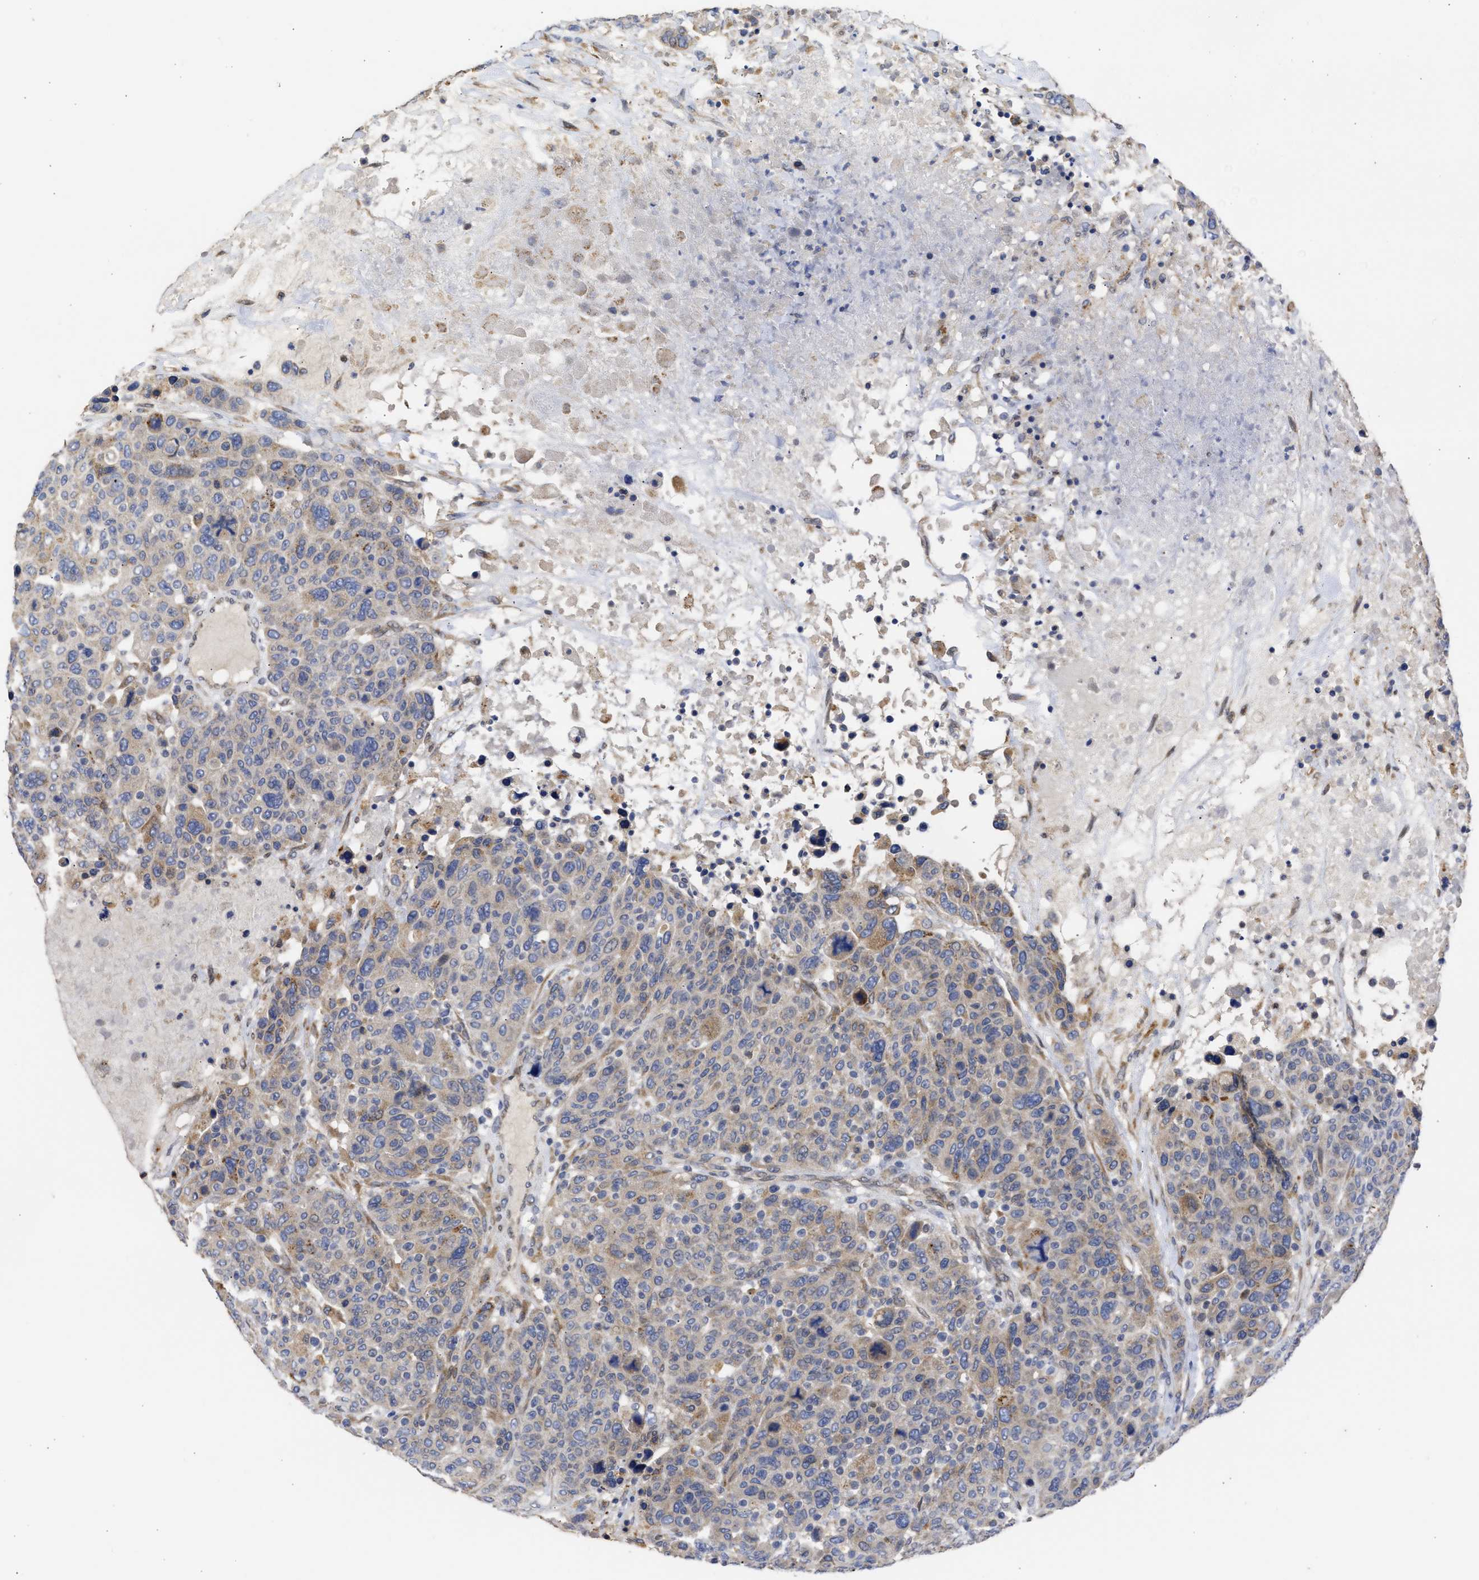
{"staining": {"intensity": "weak", "quantity": "25%-75%", "location": "cytoplasmic/membranous"}, "tissue": "breast cancer", "cell_type": "Tumor cells", "image_type": "cancer", "snomed": [{"axis": "morphology", "description": "Duct carcinoma"}, {"axis": "topography", "description": "Breast"}], "caption": "Human invasive ductal carcinoma (breast) stained with a brown dye exhibits weak cytoplasmic/membranous positive staining in approximately 25%-75% of tumor cells.", "gene": "TMED1", "patient": {"sex": "female", "age": 37}}